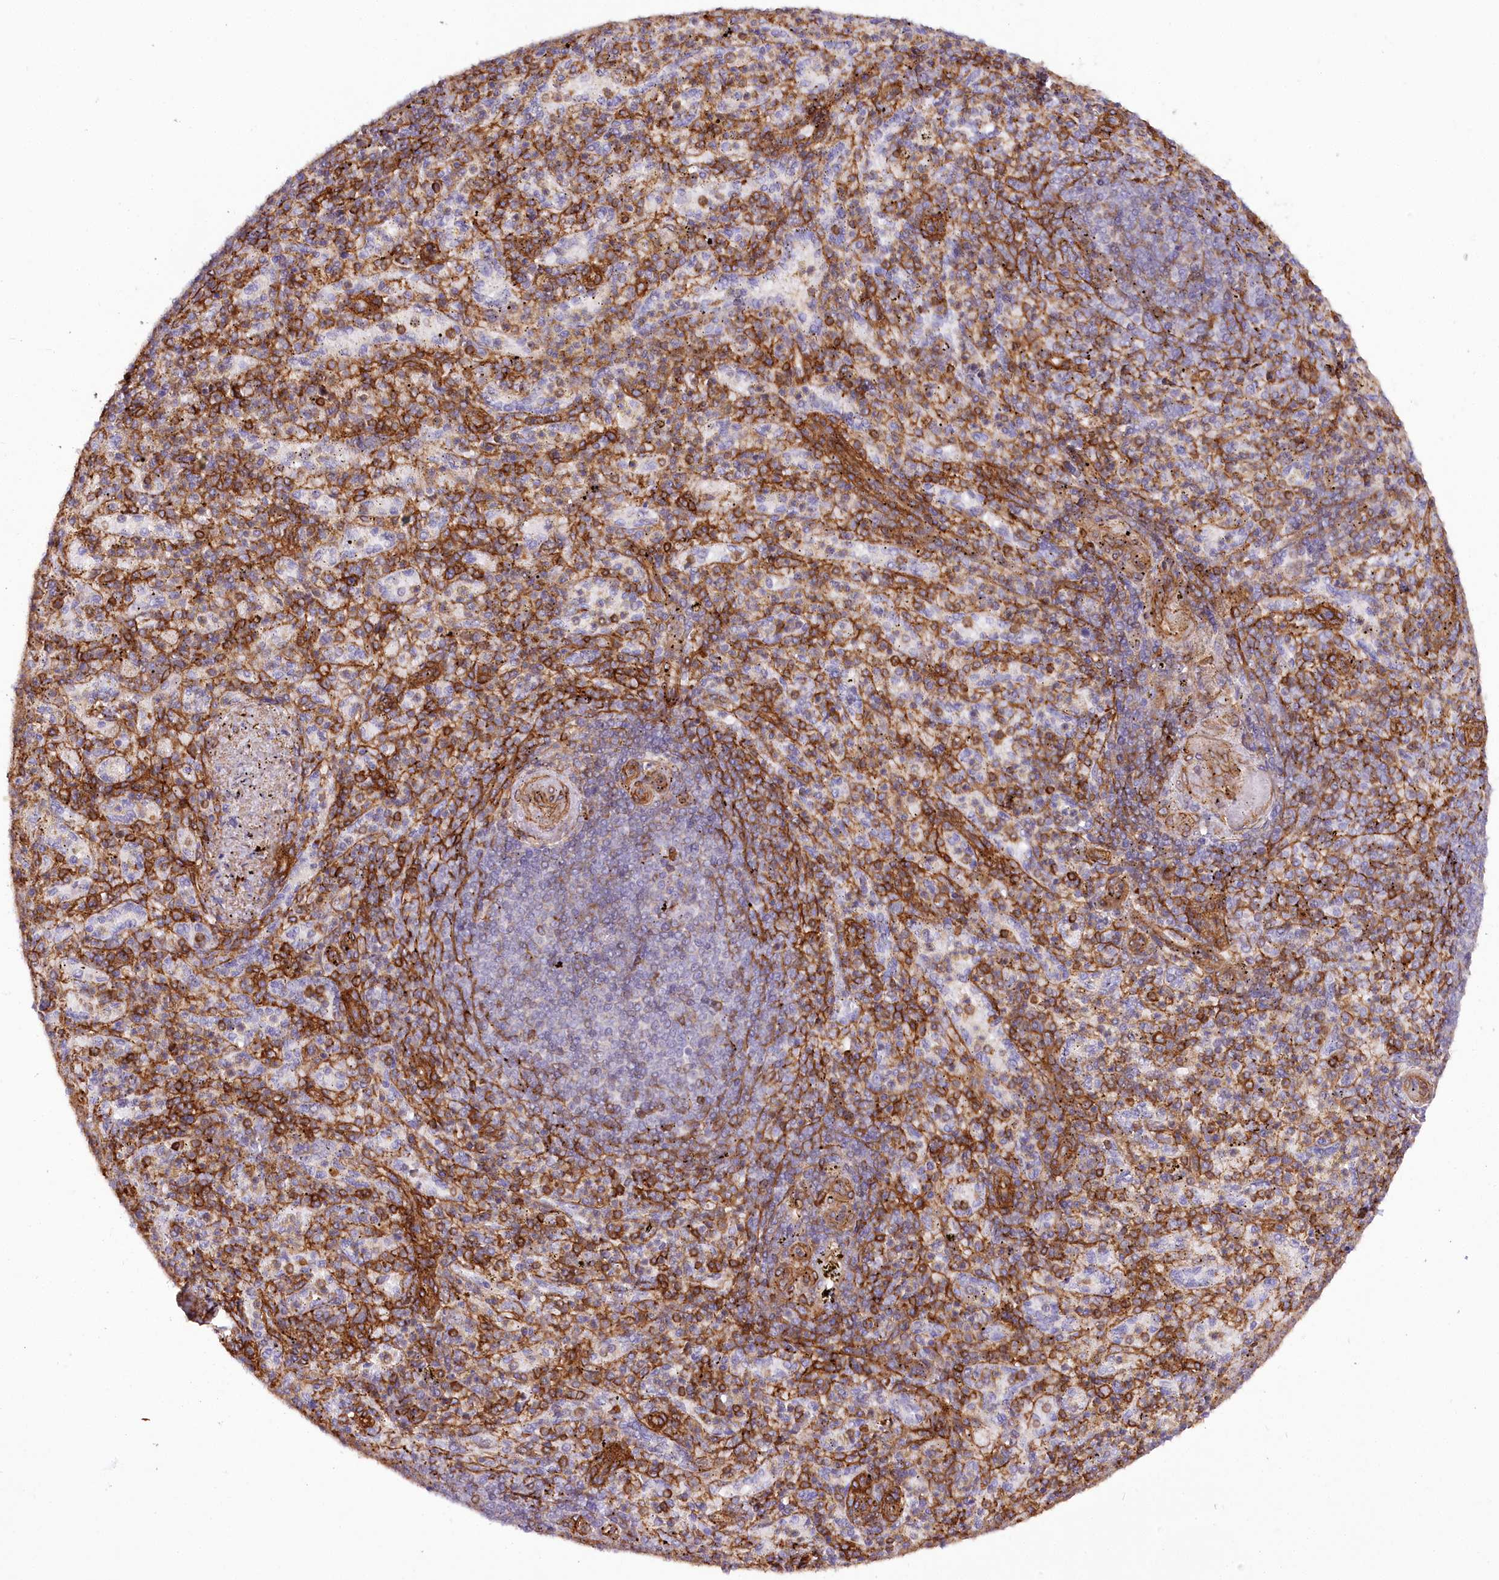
{"staining": {"intensity": "negative", "quantity": "none", "location": "none"}, "tissue": "spleen", "cell_type": "Cells in red pulp", "image_type": "normal", "snomed": [{"axis": "morphology", "description": "Normal tissue, NOS"}, {"axis": "topography", "description": "Spleen"}], "caption": "A high-resolution image shows immunohistochemistry staining of benign spleen, which reveals no significant expression in cells in red pulp.", "gene": "SYNPO2", "patient": {"sex": "female", "age": 74}}